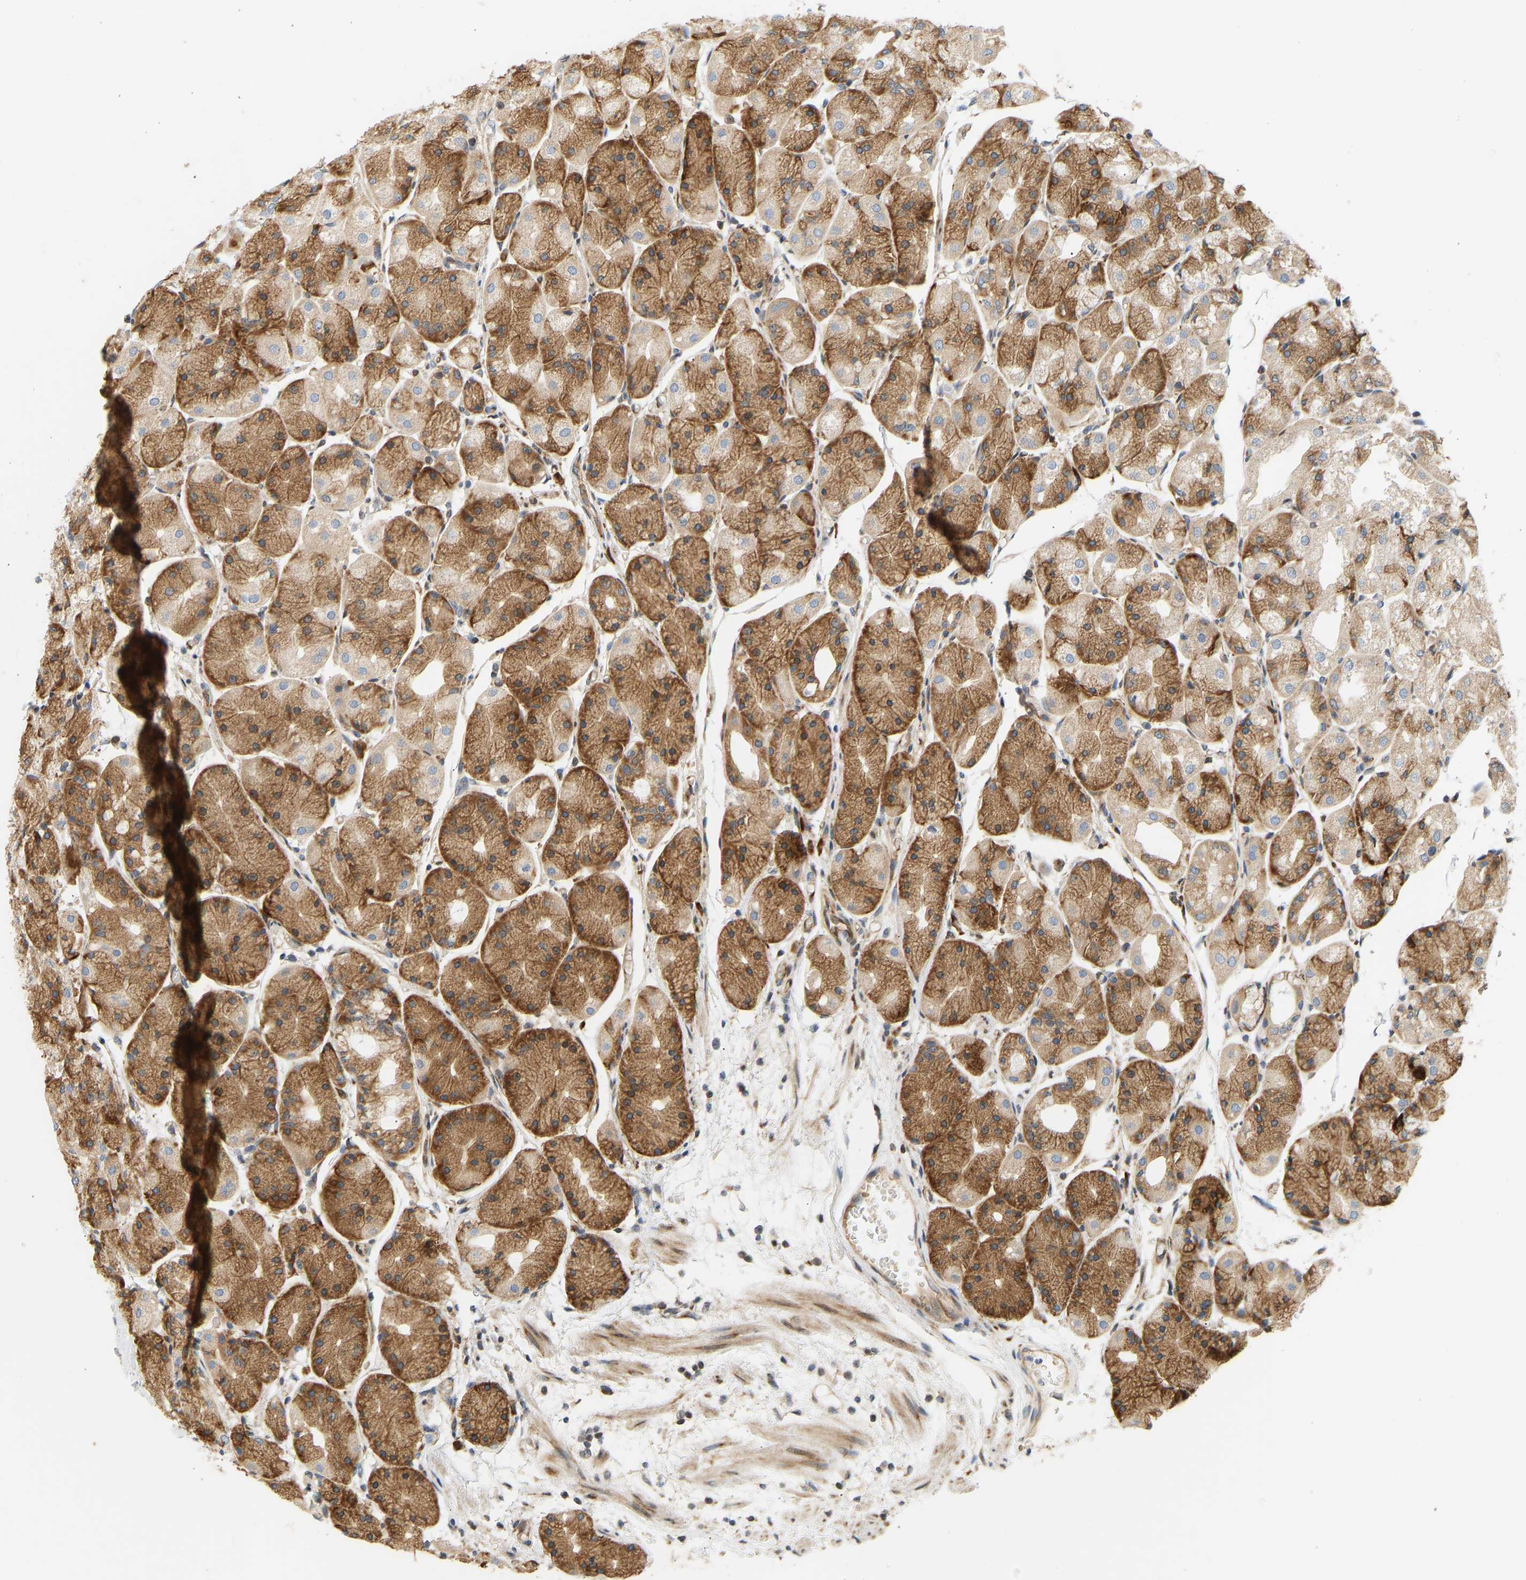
{"staining": {"intensity": "strong", "quantity": ">75%", "location": "cytoplasmic/membranous"}, "tissue": "stomach", "cell_type": "Glandular cells", "image_type": "normal", "snomed": [{"axis": "morphology", "description": "Normal tissue, NOS"}, {"axis": "topography", "description": "Stomach, upper"}], "caption": "A brown stain shows strong cytoplasmic/membranous positivity of a protein in glandular cells of benign stomach. The staining was performed using DAB (3,3'-diaminobenzidine), with brown indicating positive protein expression. Nuclei are stained blue with hematoxylin.", "gene": "RPS14", "patient": {"sex": "male", "age": 72}}